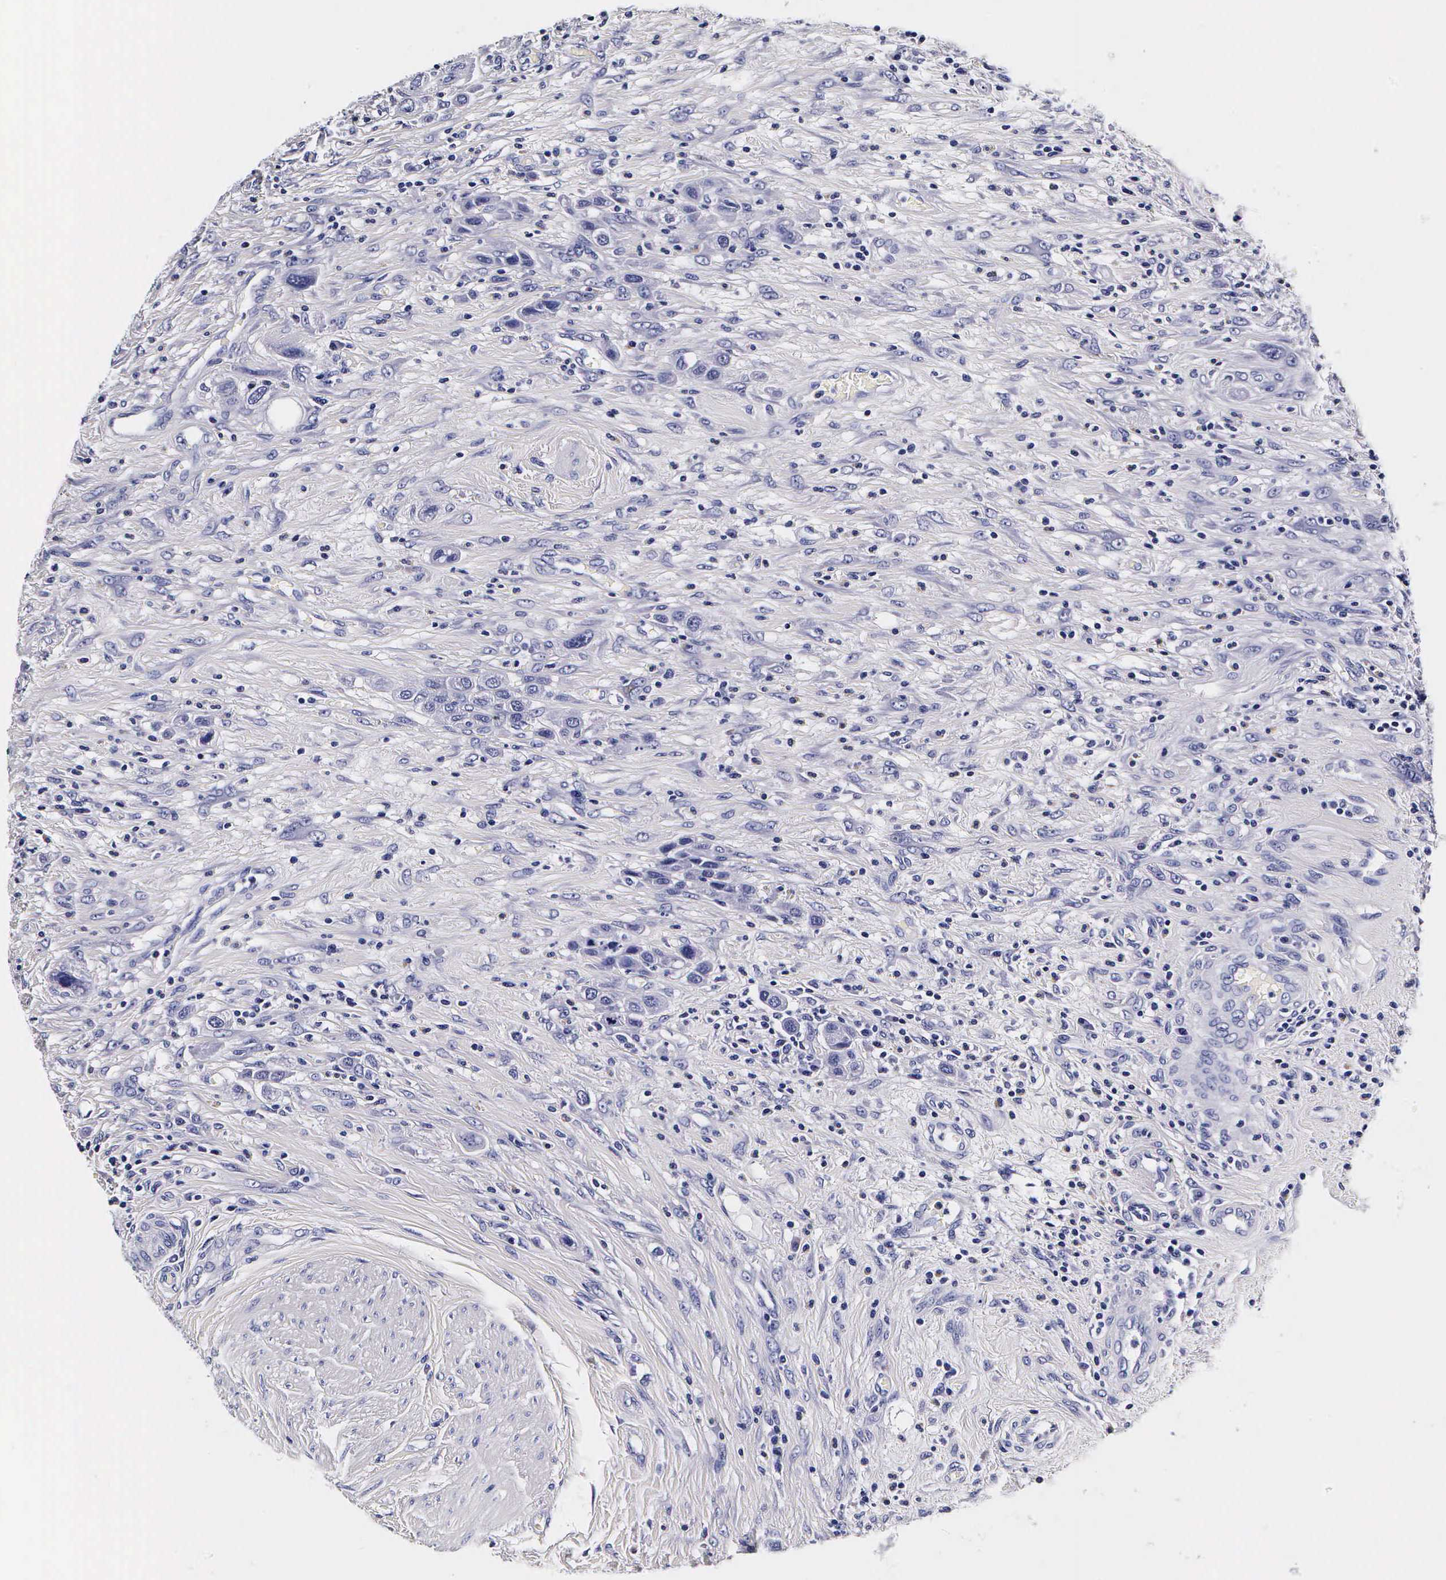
{"staining": {"intensity": "negative", "quantity": "none", "location": "none"}, "tissue": "urothelial cancer", "cell_type": "Tumor cells", "image_type": "cancer", "snomed": [{"axis": "morphology", "description": "Urothelial carcinoma, High grade"}, {"axis": "topography", "description": "Urinary bladder"}], "caption": "High power microscopy image of an immunohistochemistry image of high-grade urothelial carcinoma, revealing no significant expression in tumor cells.", "gene": "IAPP", "patient": {"sex": "male", "age": 50}}